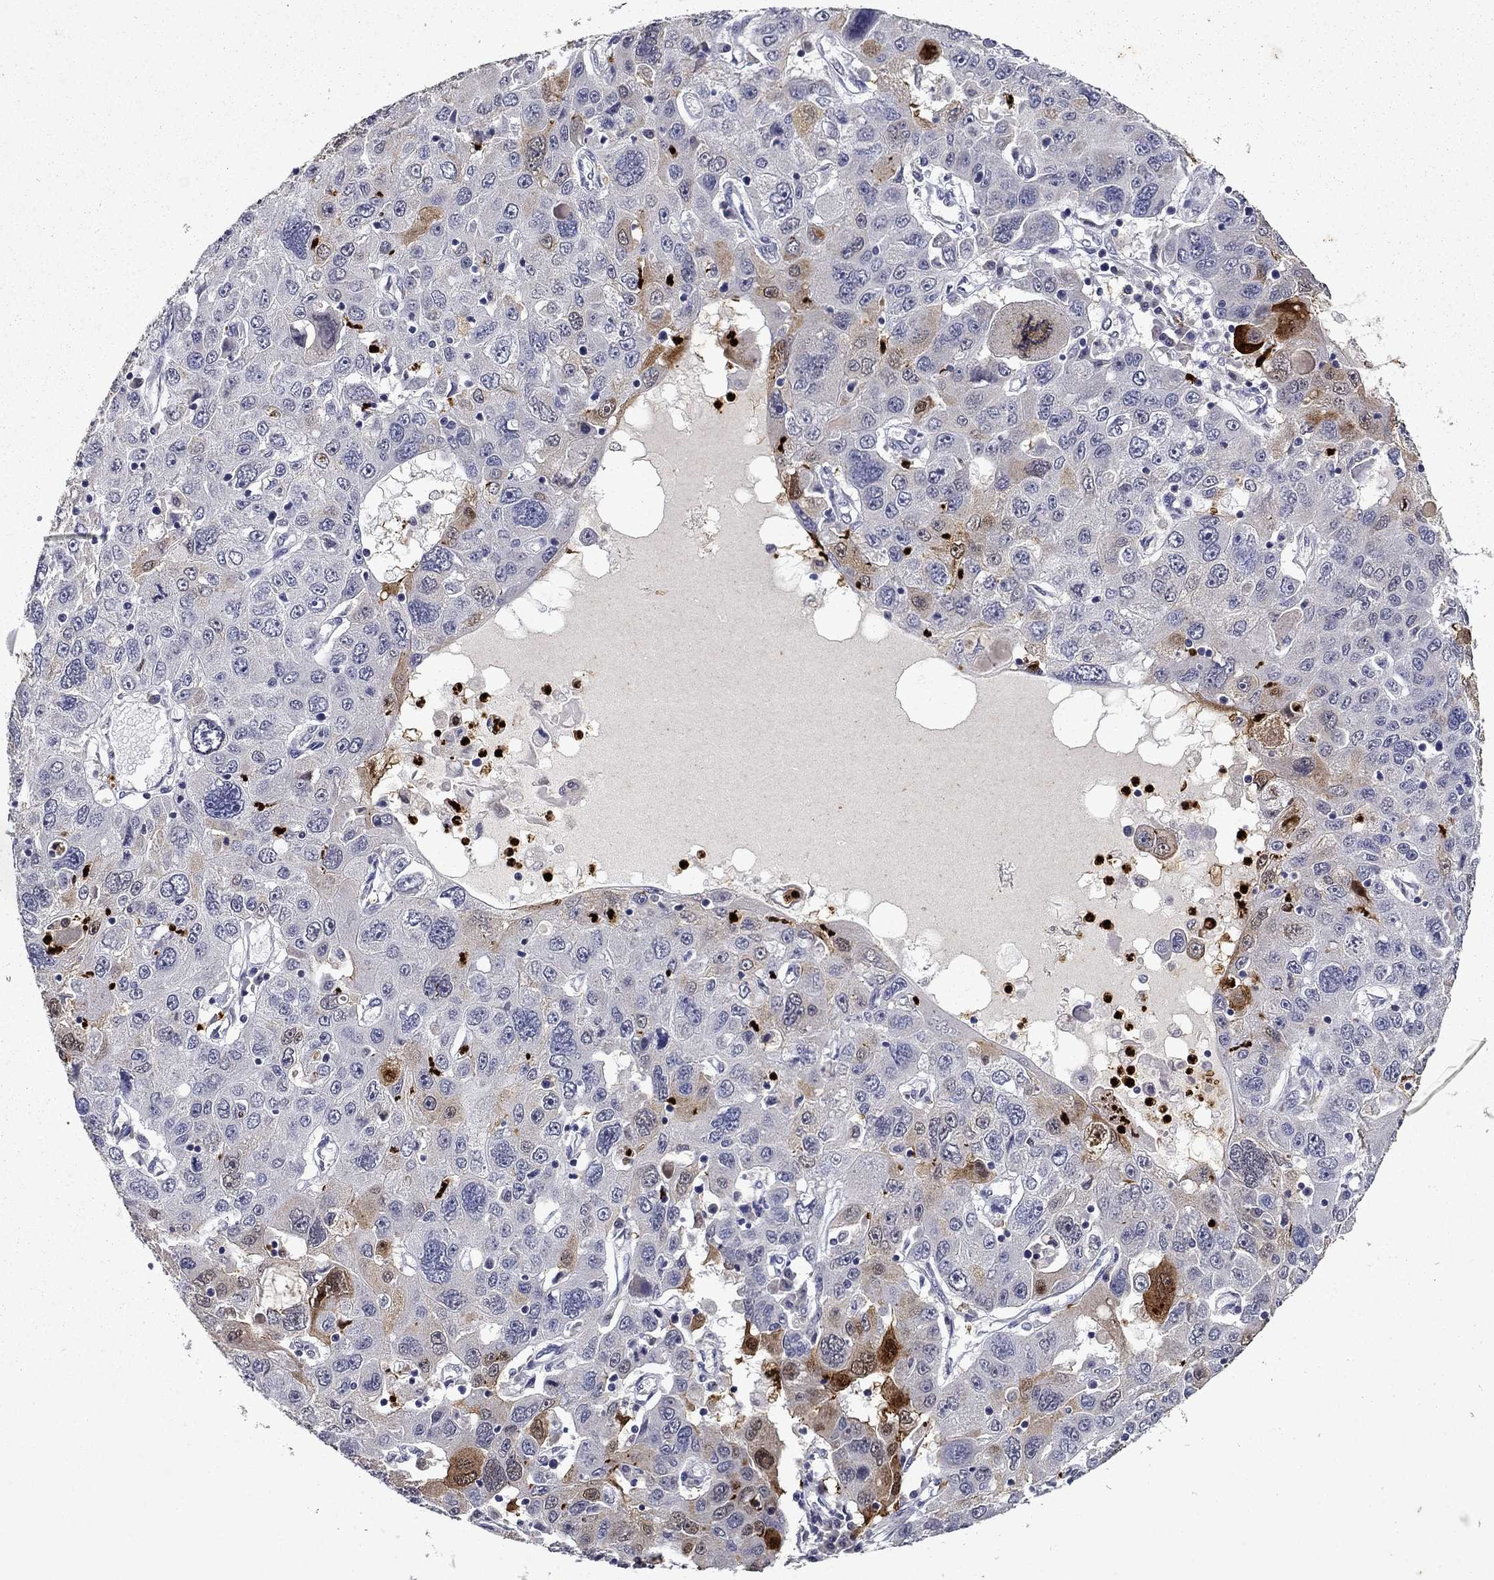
{"staining": {"intensity": "strong", "quantity": "<25%", "location": "cytoplasmic/membranous,nuclear"}, "tissue": "stomach cancer", "cell_type": "Tumor cells", "image_type": "cancer", "snomed": [{"axis": "morphology", "description": "Adenocarcinoma, NOS"}, {"axis": "topography", "description": "Stomach"}], "caption": "High-power microscopy captured an IHC photomicrograph of stomach adenocarcinoma, revealing strong cytoplasmic/membranous and nuclear positivity in approximately <25% of tumor cells.", "gene": "IRF5", "patient": {"sex": "male", "age": 56}}